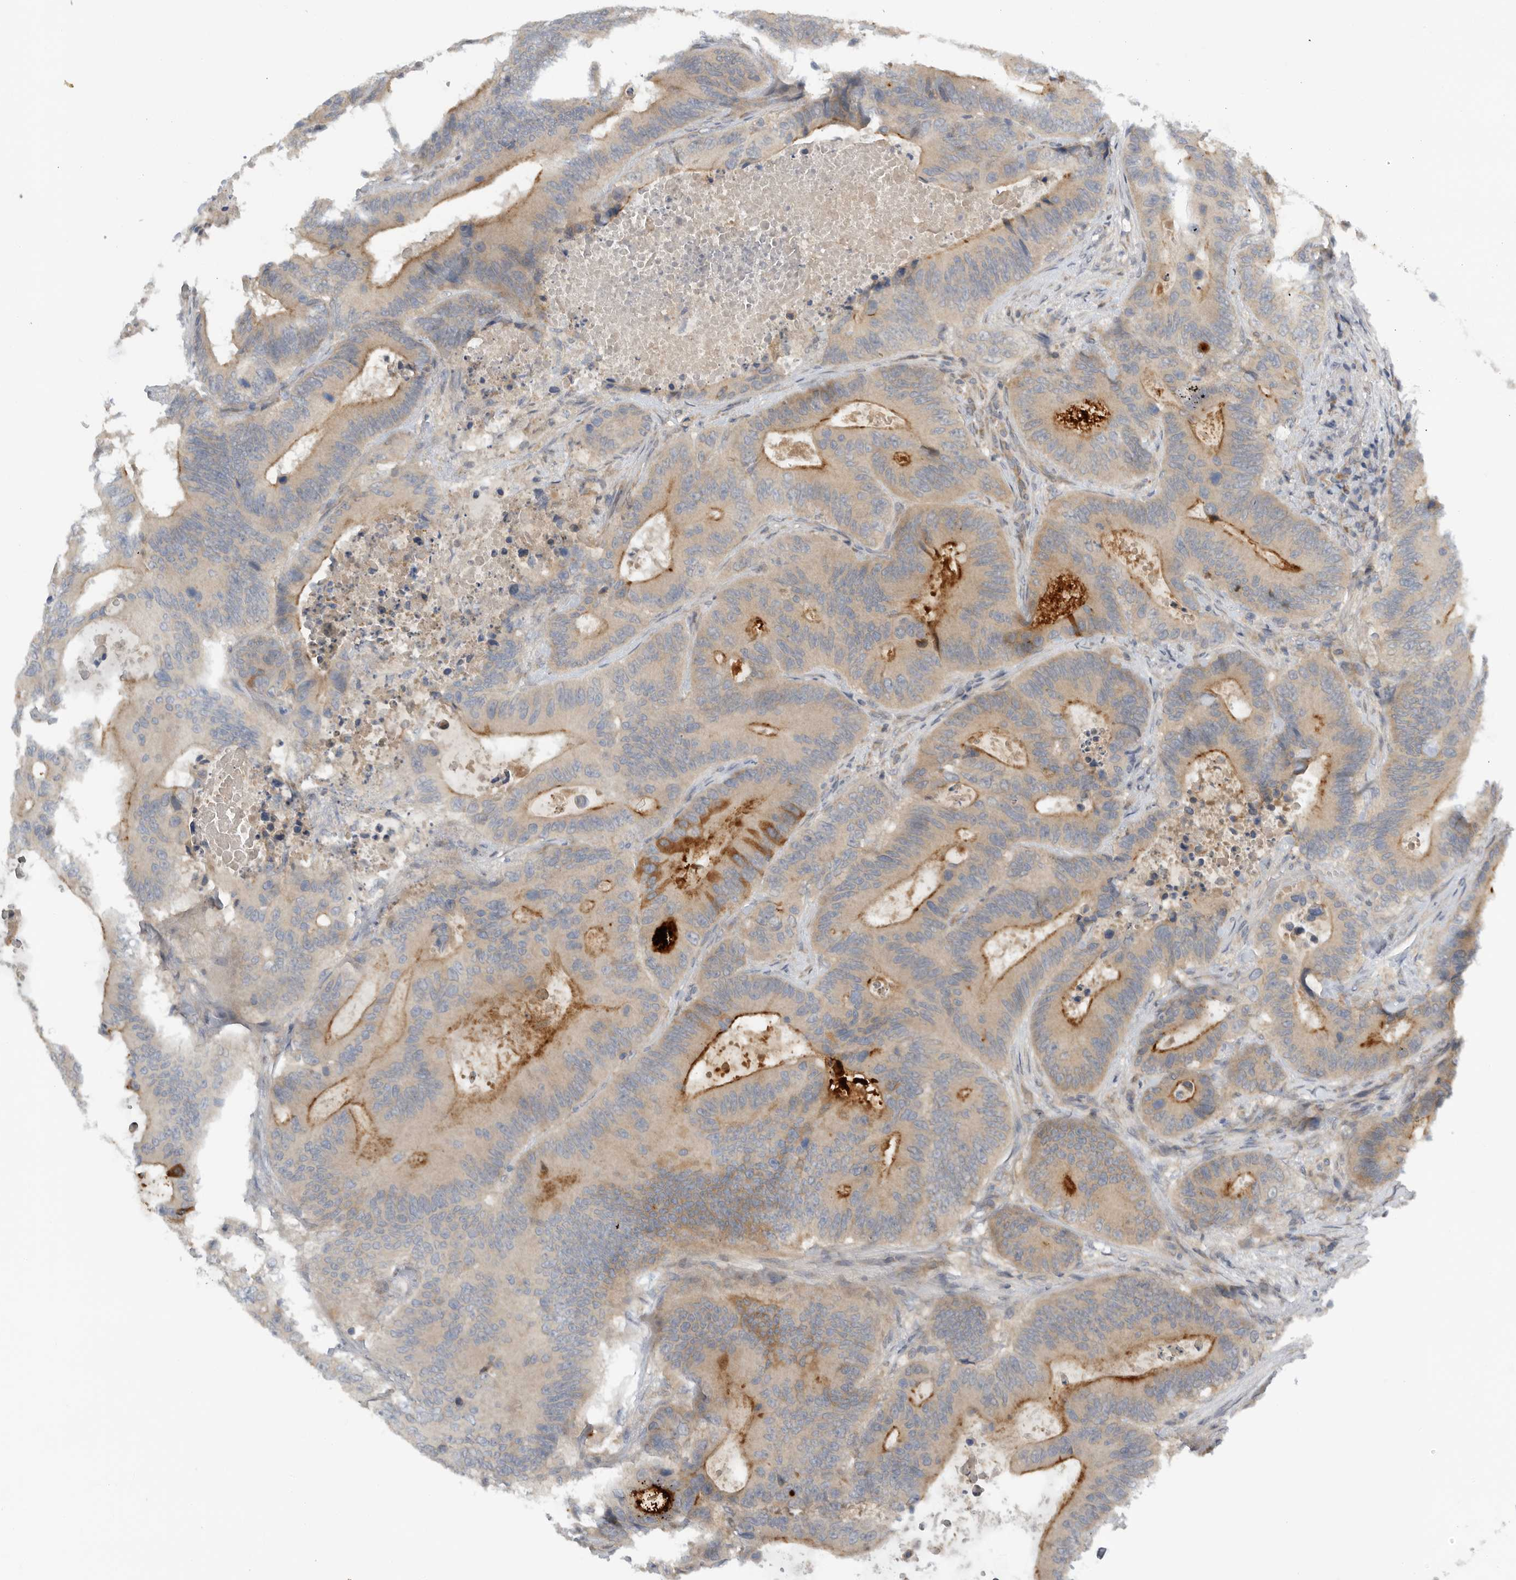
{"staining": {"intensity": "strong", "quantity": "<25%", "location": "cytoplasmic/membranous"}, "tissue": "colorectal cancer", "cell_type": "Tumor cells", "image_type": "cancer", "snomed": [{"axis": "morphology", "description": "Adenocarcinoma, NOS"}, {"axis": "topography", "description": "Colon"}], "caption": "Protein expression analysis of colorectal cancer exhibits strong cytoplasmic/membranous expression in about <25% of tumor cells.", "gene": "AASDHPPT", "patient": {"sex": "male", "age": 83}}